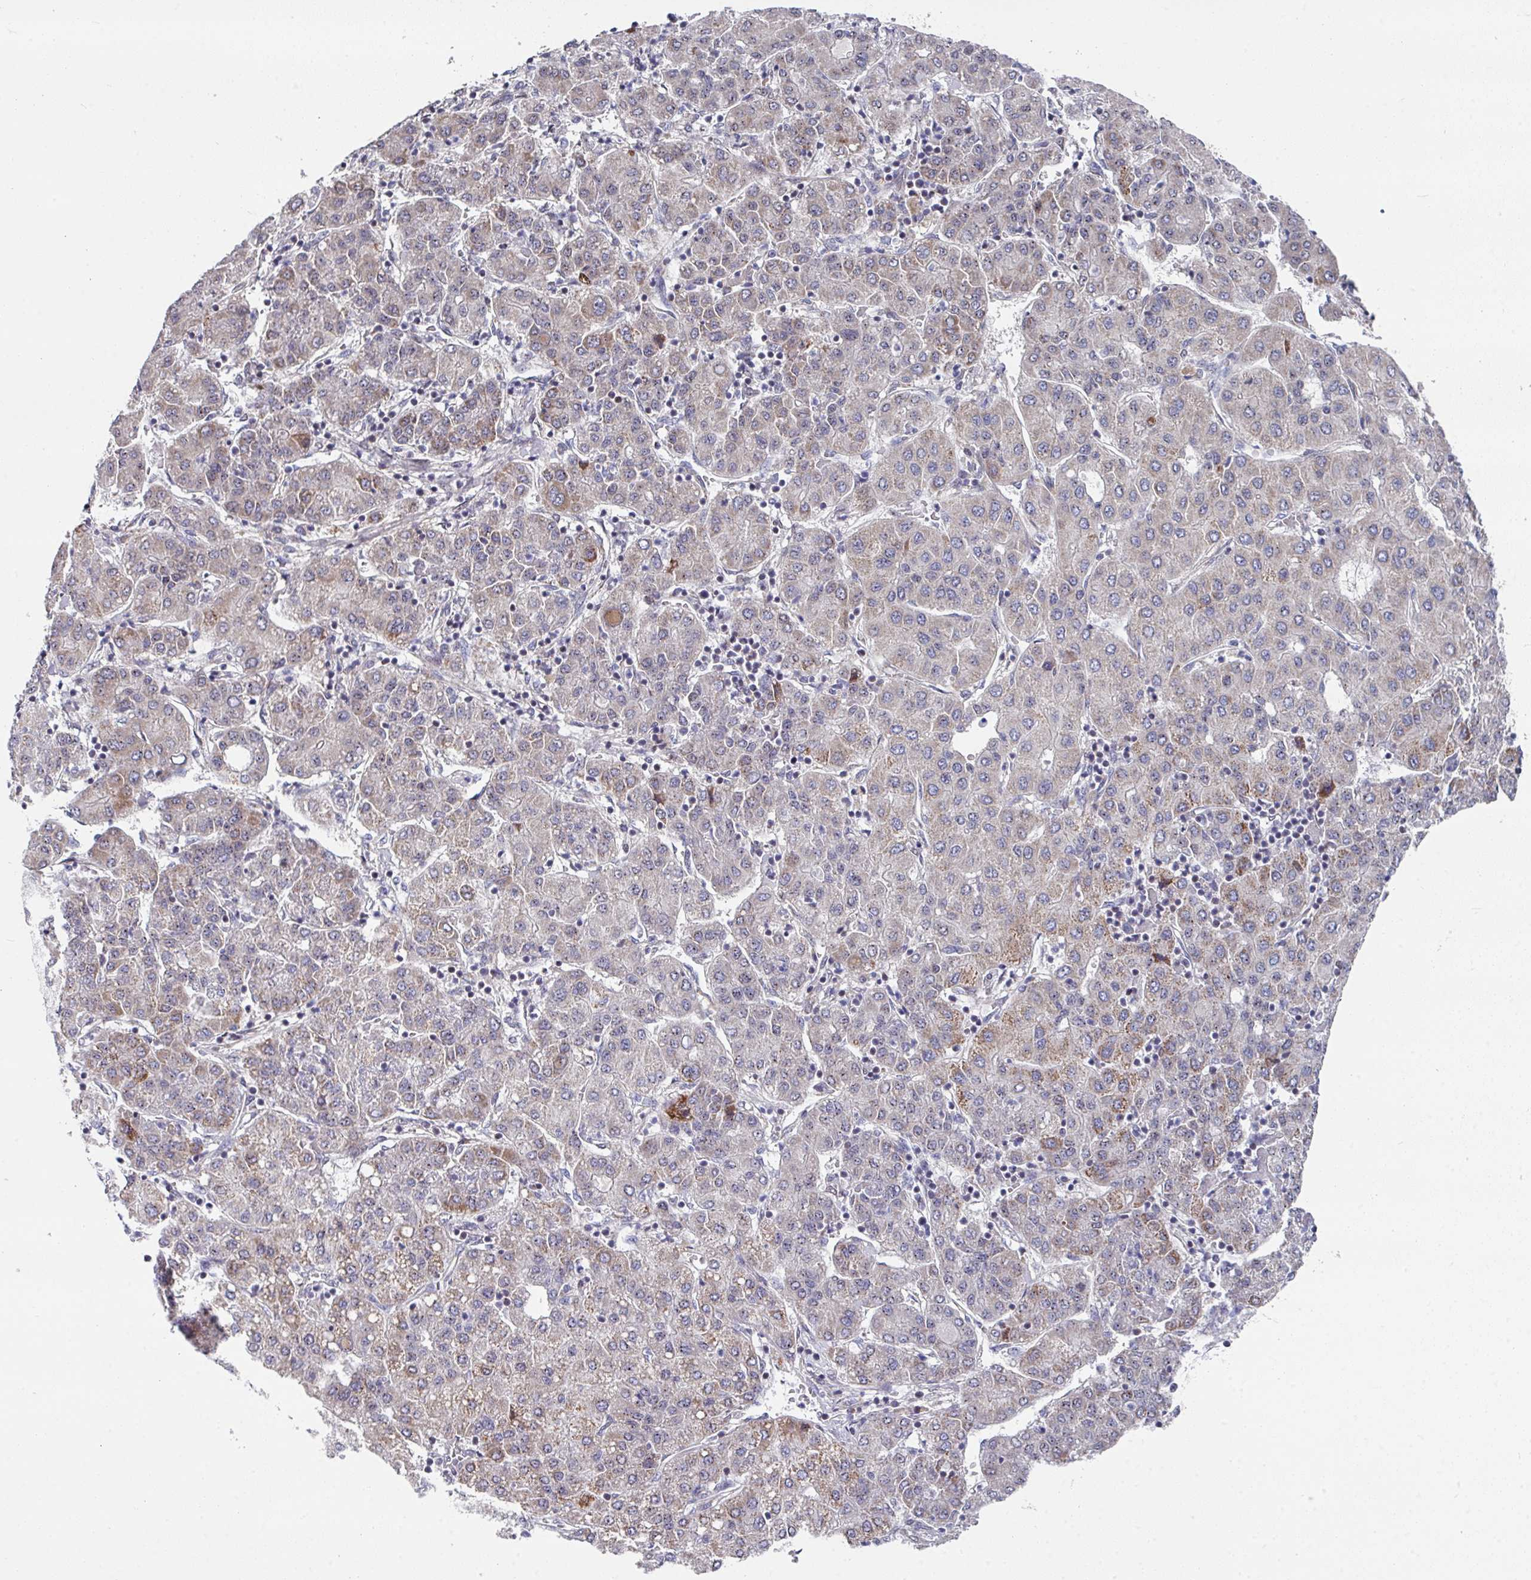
{"staining": {"intensity": "weak", "quantity": "25%-75%", "location": "cytoplasmic/membranous"}, "tissue": "liver cancer", "cell_type": "Tumor cells", "image_type": "cancer", "snomed": [{"axis": "morphology", "description": "Carcinoma, Hepatocellular, NOS"}, {"axis": "topography", "description": "Liver"}], "caption": "Immunohistochemistry photomicrograph of neoplastic tissue: human liver hepatocellular carcinoma stained using immunohistochemistry (IHC) displays low levels of weak protein expression localized specifically in the cytoplasmic/membranous of tumor cells, appearing as a cytoplasmic/membranous brown color.", "gene": "CBX7", "patient": {"sex": "male", "age": 65}}